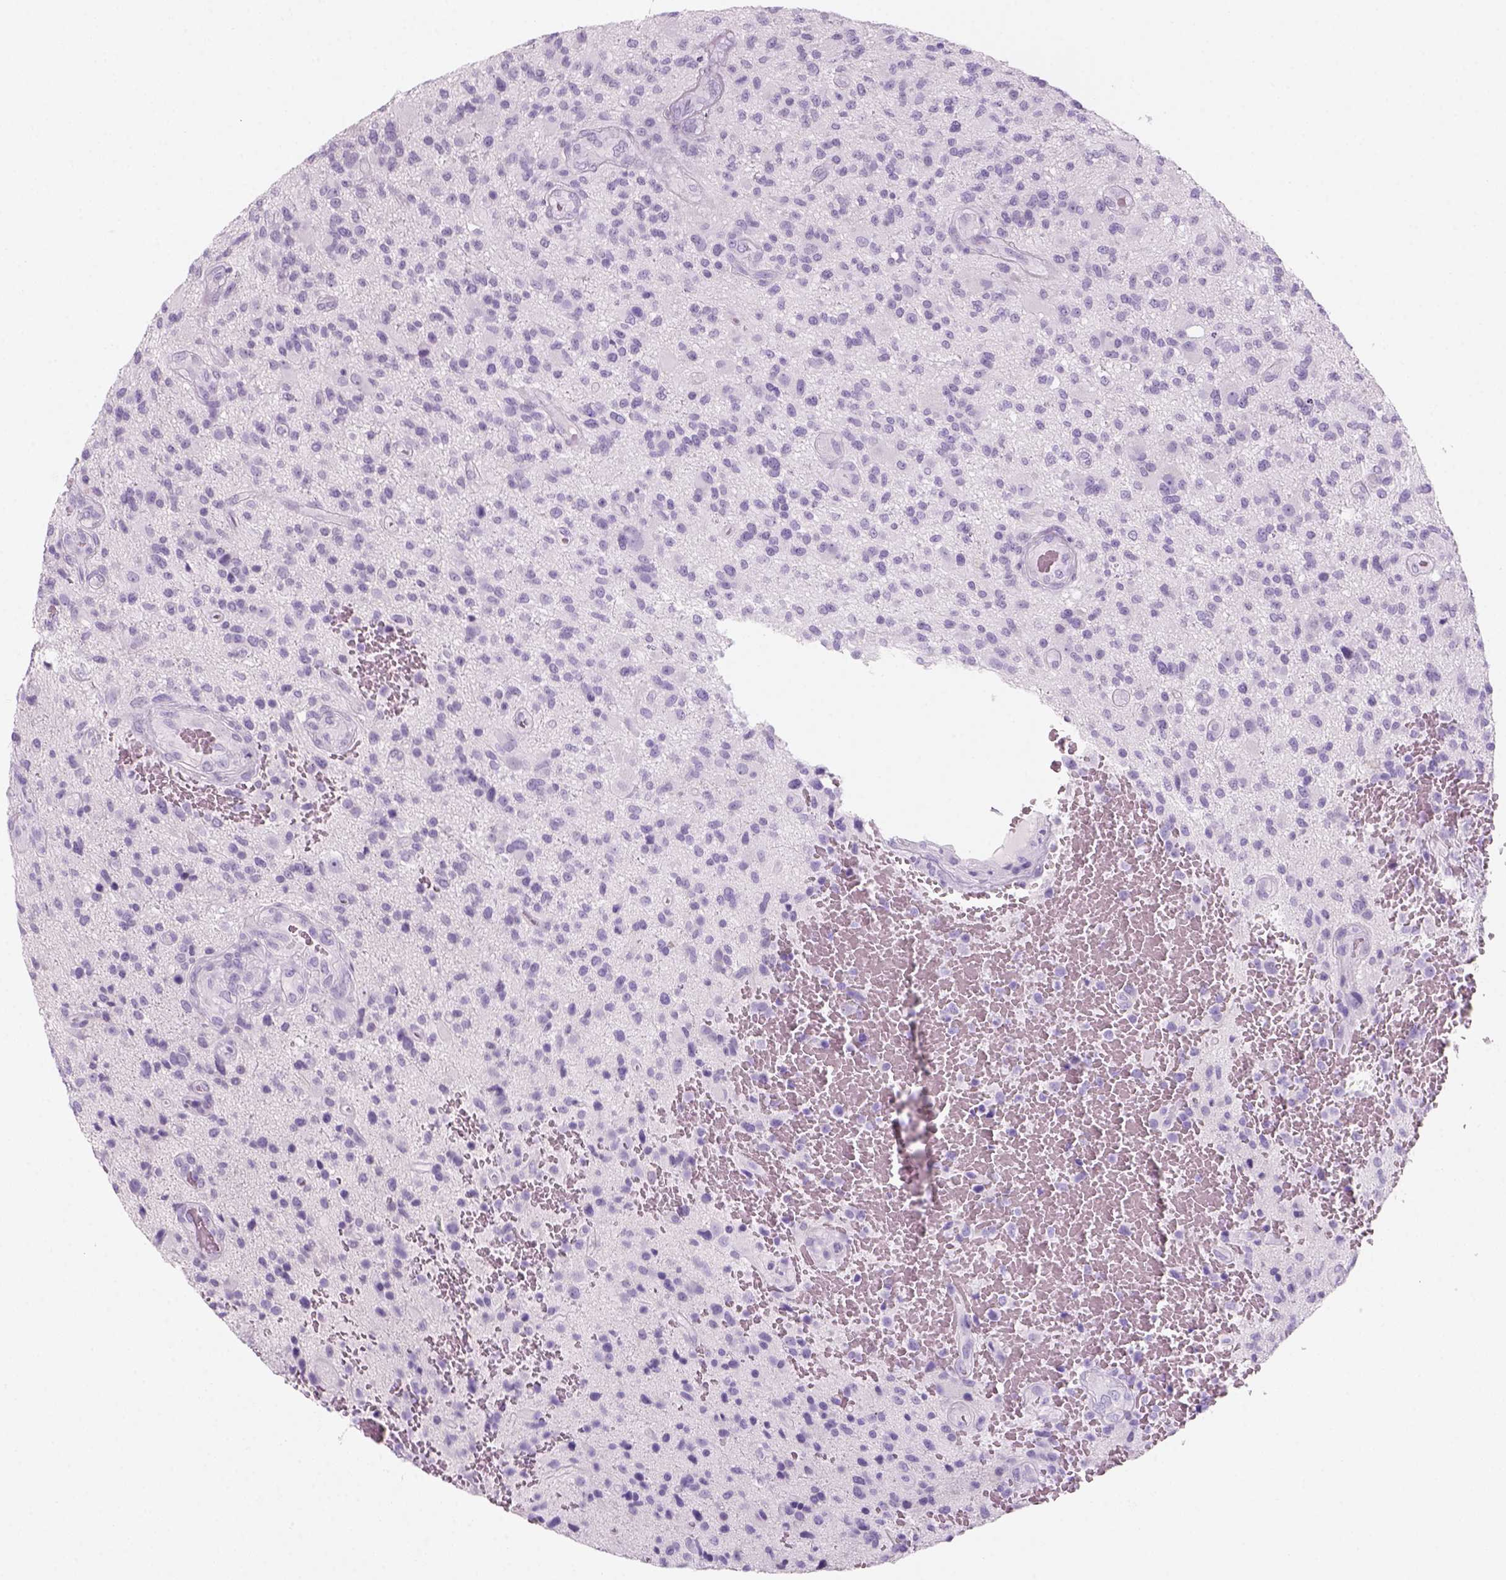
{"staining": {"intensity": "negative", "quantity": "none", "location": "none"}, "tissue": "glioma", "cell_type": "Tumor cells", "image_type": "cancer", "snomed": [{"axis": "morphology", "description": "Glioma, malignant, High grade"}, {"axis": "topography", "description": "Brain"}], "caption": "Histopathology image shows no protein positivity in tumor cells of malignant glioma (high-grade) tissue.", "gene": "KRTAP11-1", "patient": {"sex": "male", "age": 47}}